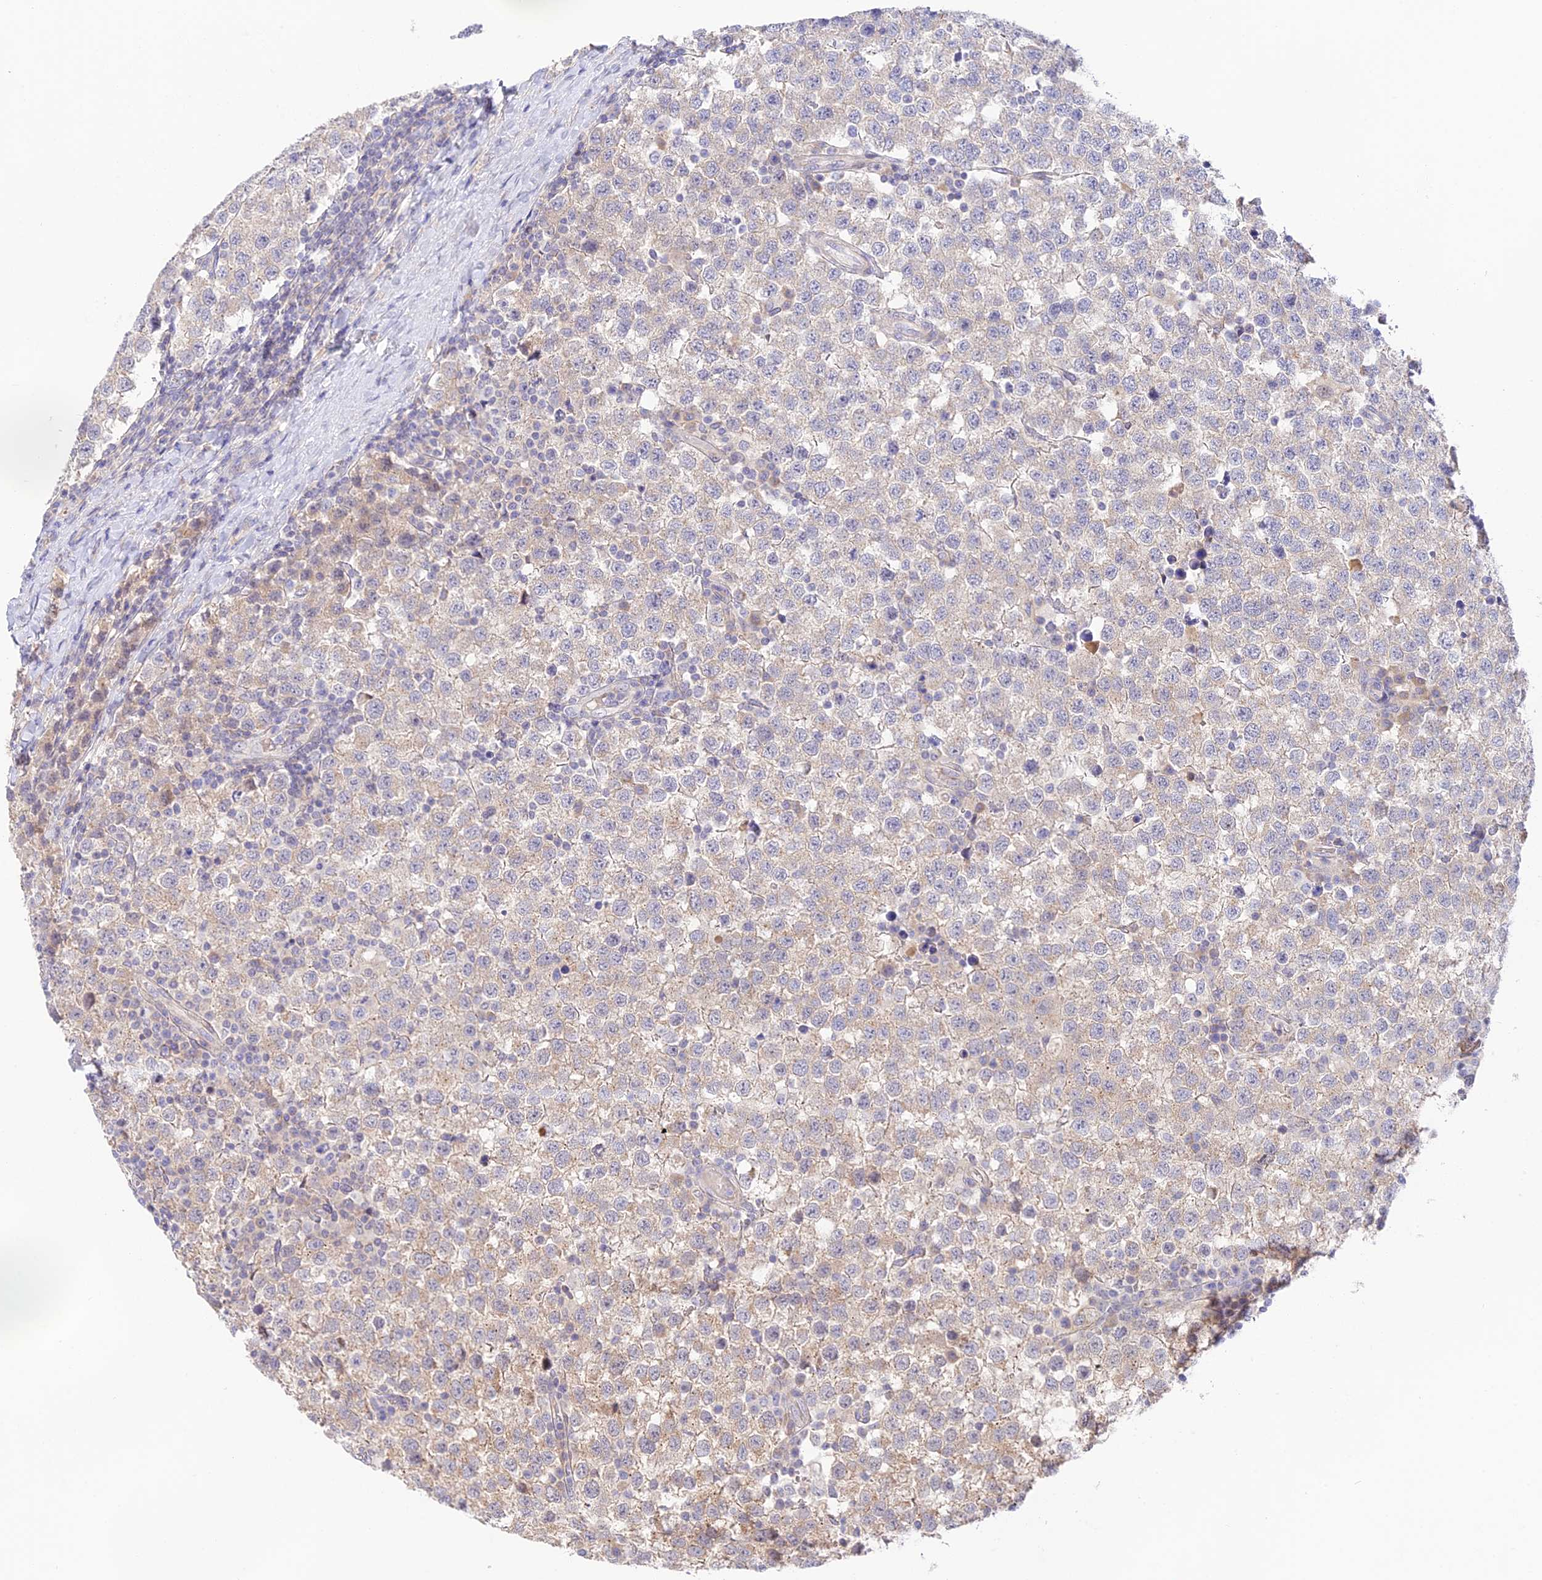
{"staining": {"intensity": "weak", "quantity": "<25%", "location": "cytoplasmic/membranous"}, "tissue": "testis cancer", "cell_type": "Tumor cells", "image_type": "cancer", "snomed": [{"axis": "morphology", "description": "Seminoma, NOS"}, {"axis": "topography", "description": "Testis"}], "caption": "Image shows no significant protein staining in tumor cells of testis seminoma. Nuclei are stained in blue.", "gene": "CAMSAP3", "patient": {"sex": "male", "age": 34}}